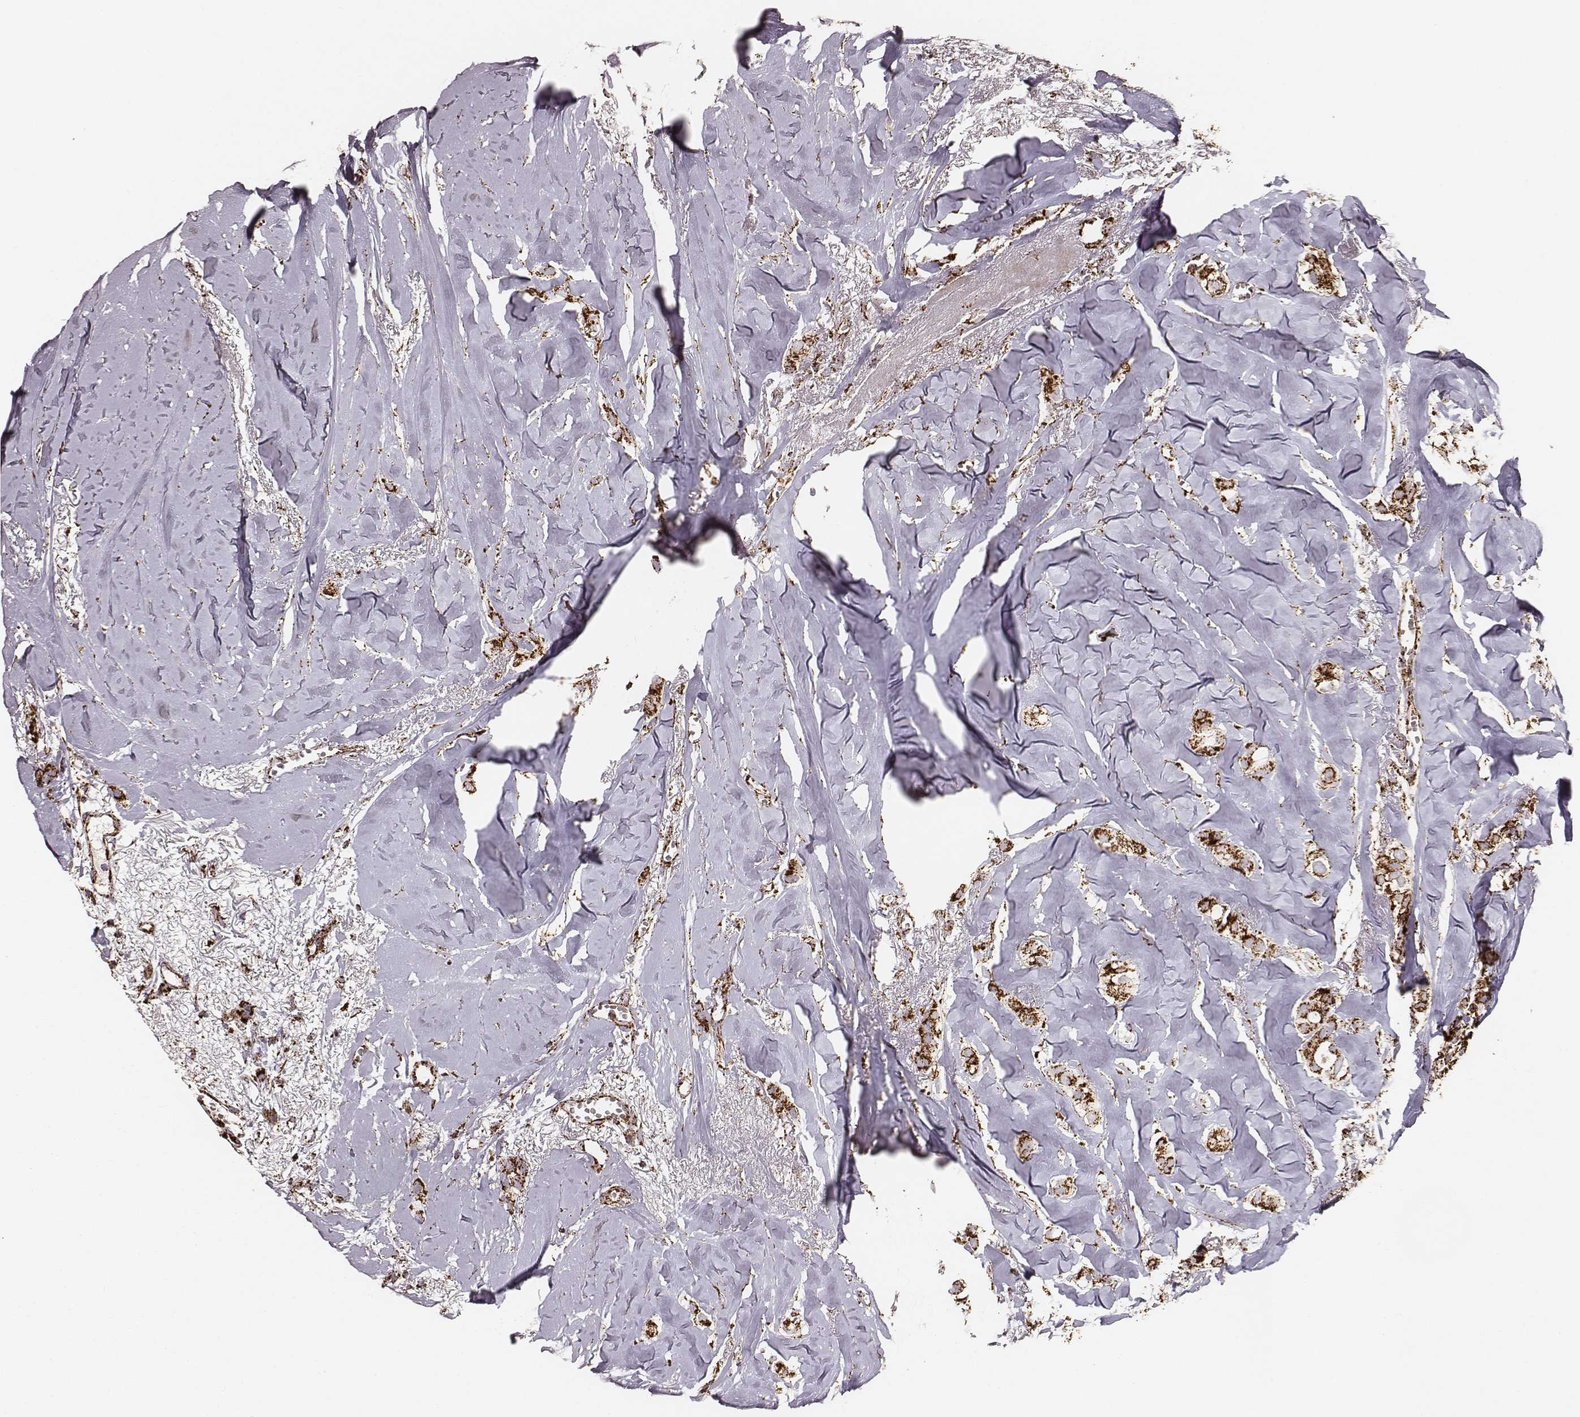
{"staining": {"intensity": "strong", "quantity": ">75%", "location": "cytoplasmic/membranous"}, "tissue": "breast cancer", "cell_type": "Tumor cells", "image_type": "cancer", "snomed": [{"axis": "morphology", "description": "Duct carcinoma"}, {"axis": "topography", "description": "Breast"}], "caption": "Immunohistochemistry (IHC) image of intraductal carcinoma (breast) stained for a protein (brown), which shows high levels of strong cytoplasmic/membranous positivity in approximately >75% of tumor cells.", "gene": "TUFM", "patient": {"sex": "female", "age": 85}}